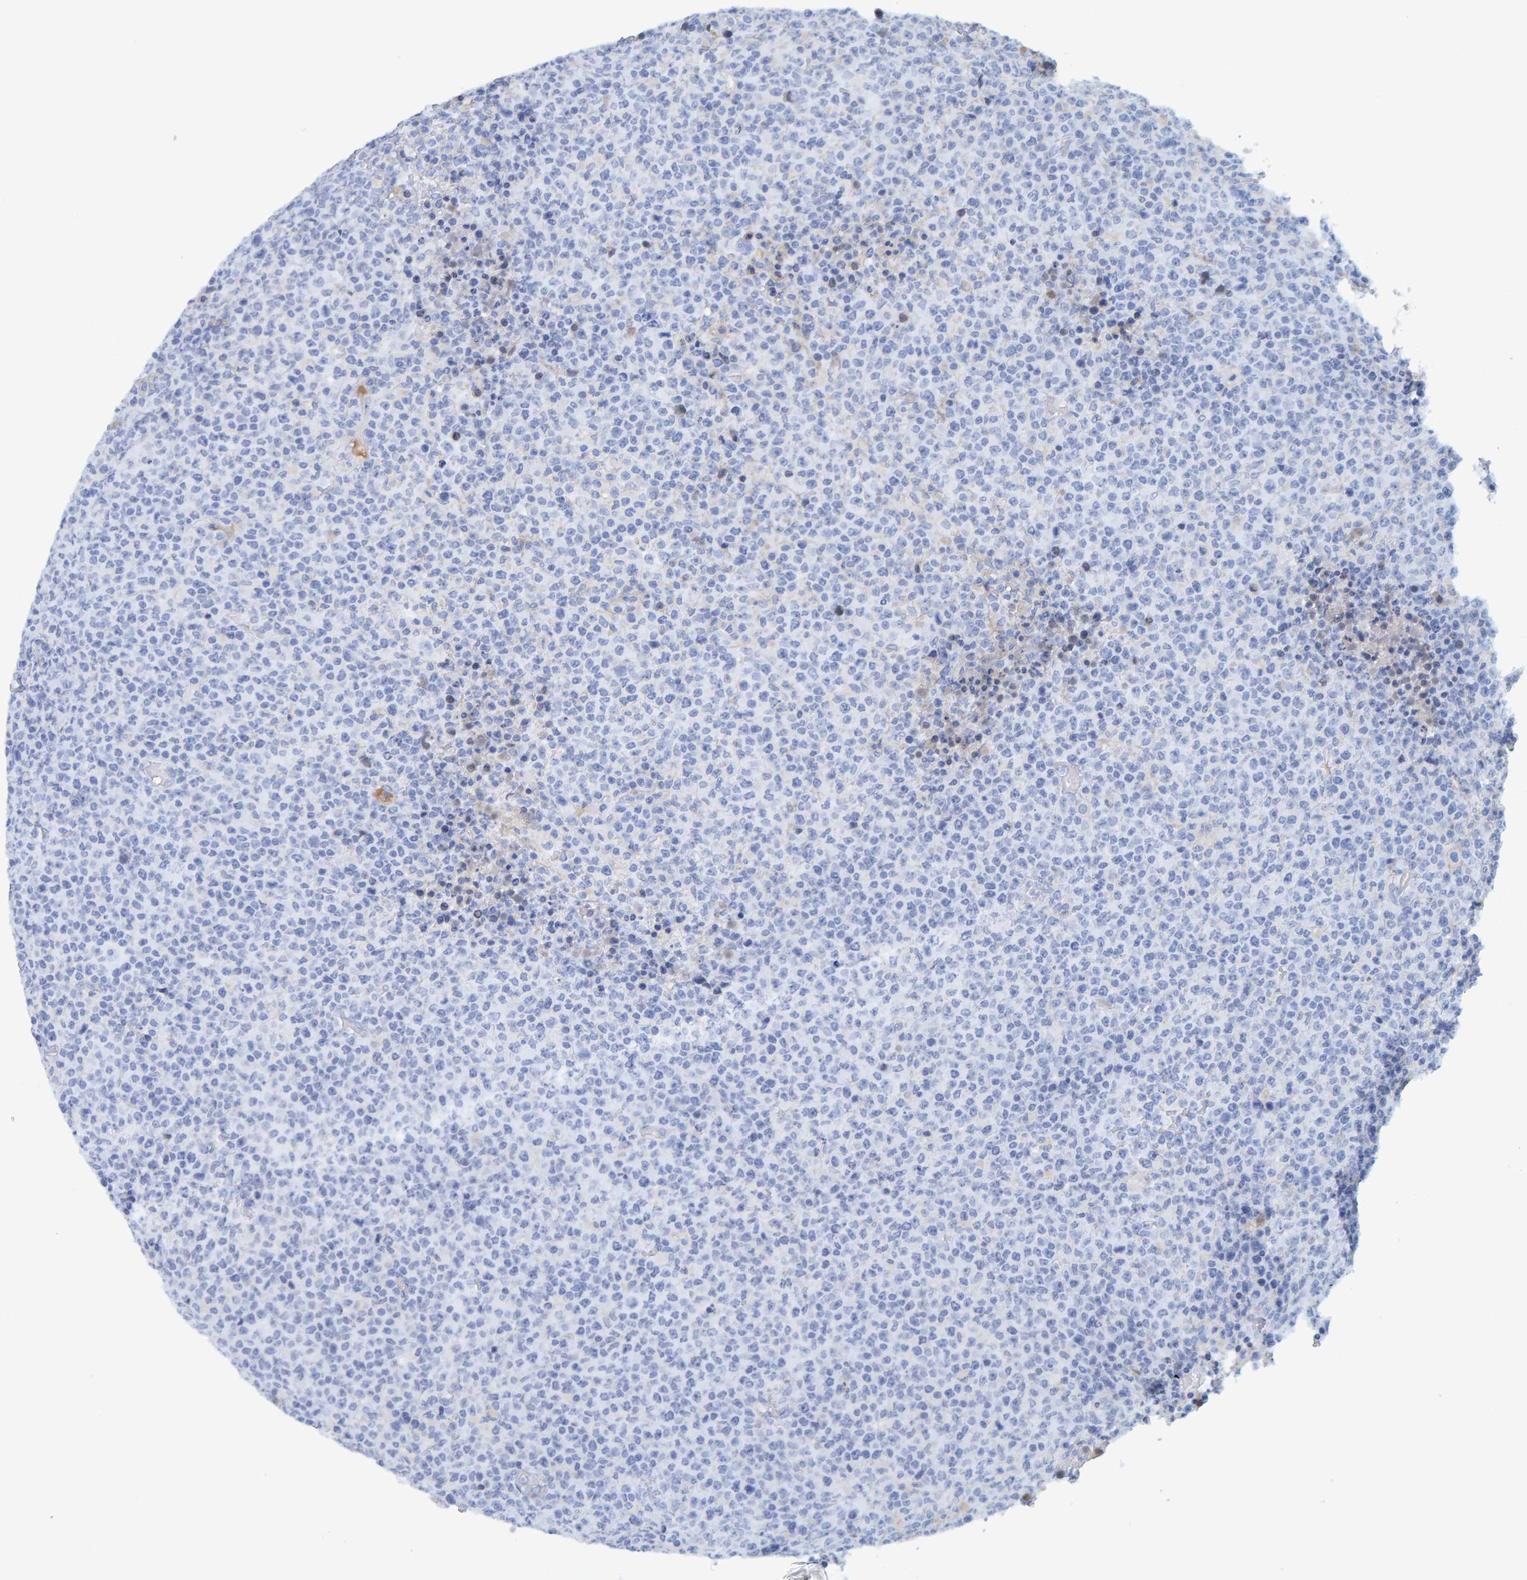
{"staining": {"intensity": "negative", "quantity": "none", "location": "none"}, "tissue": "lymphoma", "cell_type": "Tumor cells", "image_type": "cancer", "snomed": [{"axis": "morphology", "description": "Malignant lymphoma, non-Hodgkin's type, High grade"}, {"axis": "topography", "description": "Lymph node"}], "caption": "Lymphoma stained for a protein using immunohistochemistry reveals no positivity tumor cells.", "gene": "SFTPC", "patient": {"sex": "male", "age": 13}}